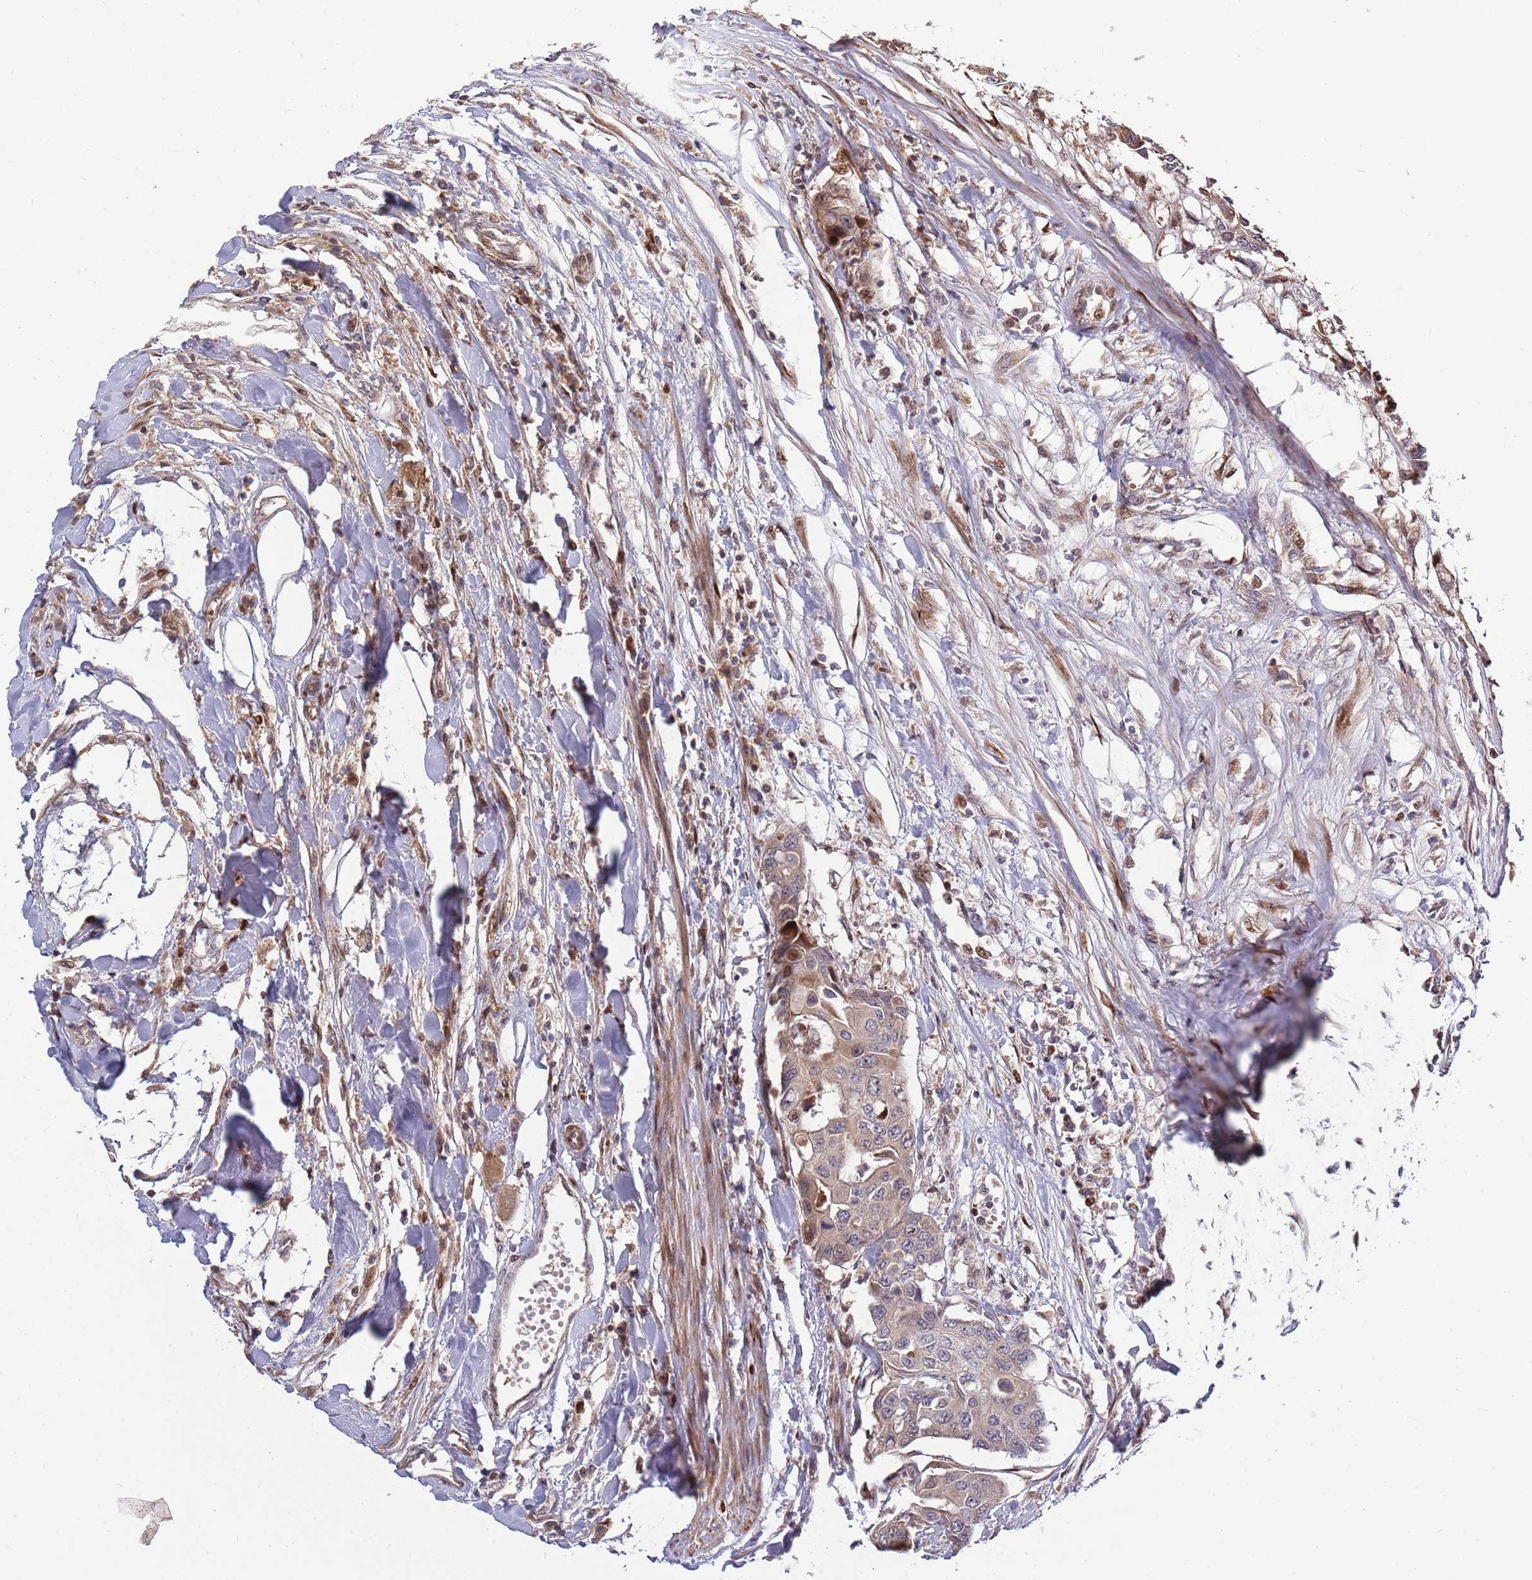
{"staining": {"intensity": "weak", "quantity": "25%-75%", "location": "cytoplasmic/membranous"}, "tissue": "colorectal cancer", "cell_type": "Tumor cells", "image_type": "cancer", "snomed": [{"axis": "morphology", "description": "Adenocarcinoma, NOS"}, {"axis": "topography", "description": "Colon"}], "caption": "Protein staining shows weak cytoplasmic/membranous staining in about 25%-75% of tumor cells in colorectal cancer.", "gene": "SYNDIG1L", "patient": {"sex": "male", "age": 77}}